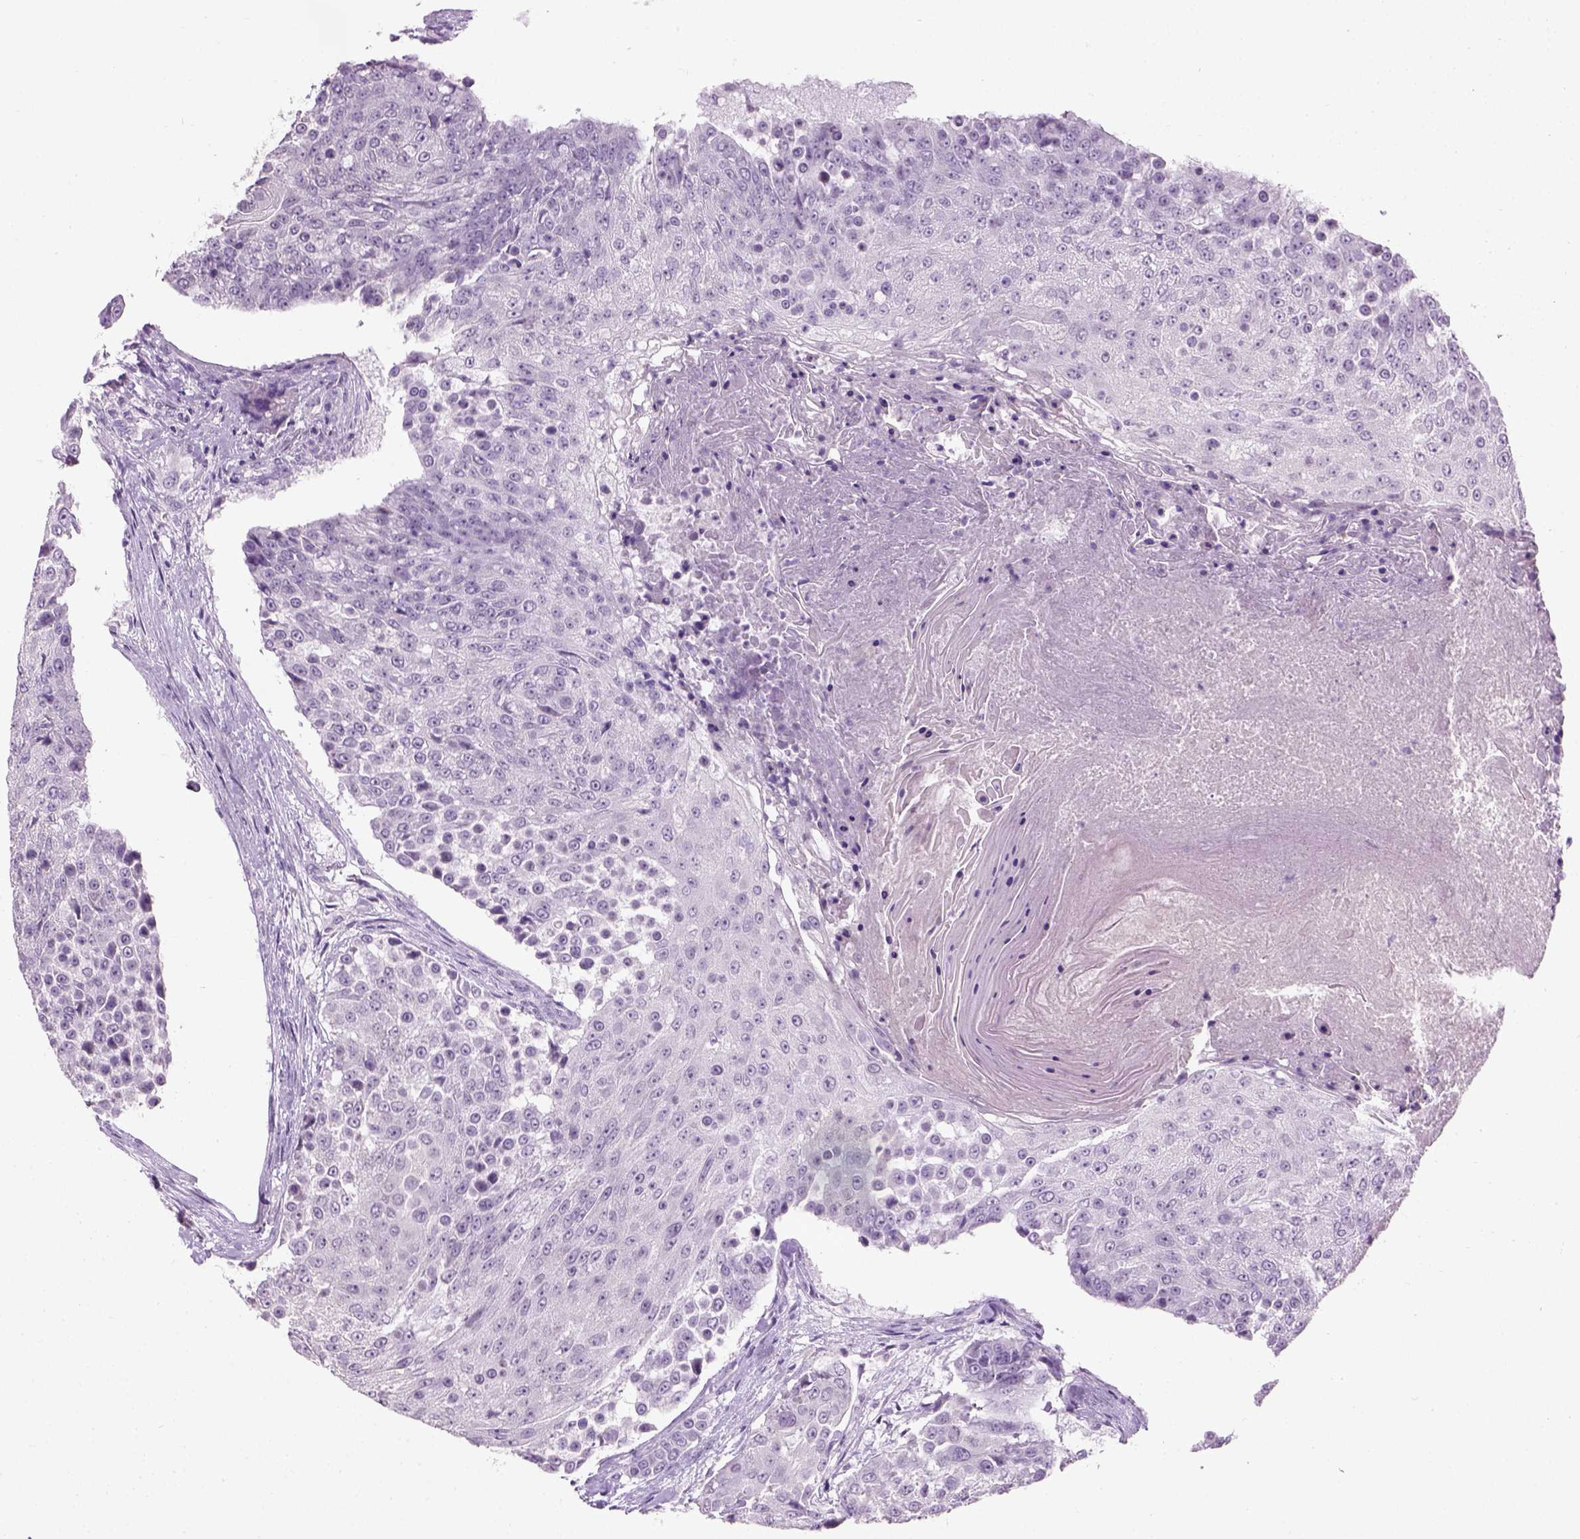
{"staining": {"intensity": "negative", "quantity": "none", "location": "none"}, "tissue": "urothelial cancer", "cell_type": "Tumor cells", "image_type": "cancer", "snomed": [{"axis": "morphology", "description": "Urothelial carcinoma, High grade"}, {"axis": "topography", "description": "Urinary bladder"}], "caption": "This is an IHC histopathology image of human urothelial carcinoma (high-grade). There is no staining in tumor cells.", "gene": "GABRB2", "patient": {"sex": "female", "age": 63}}